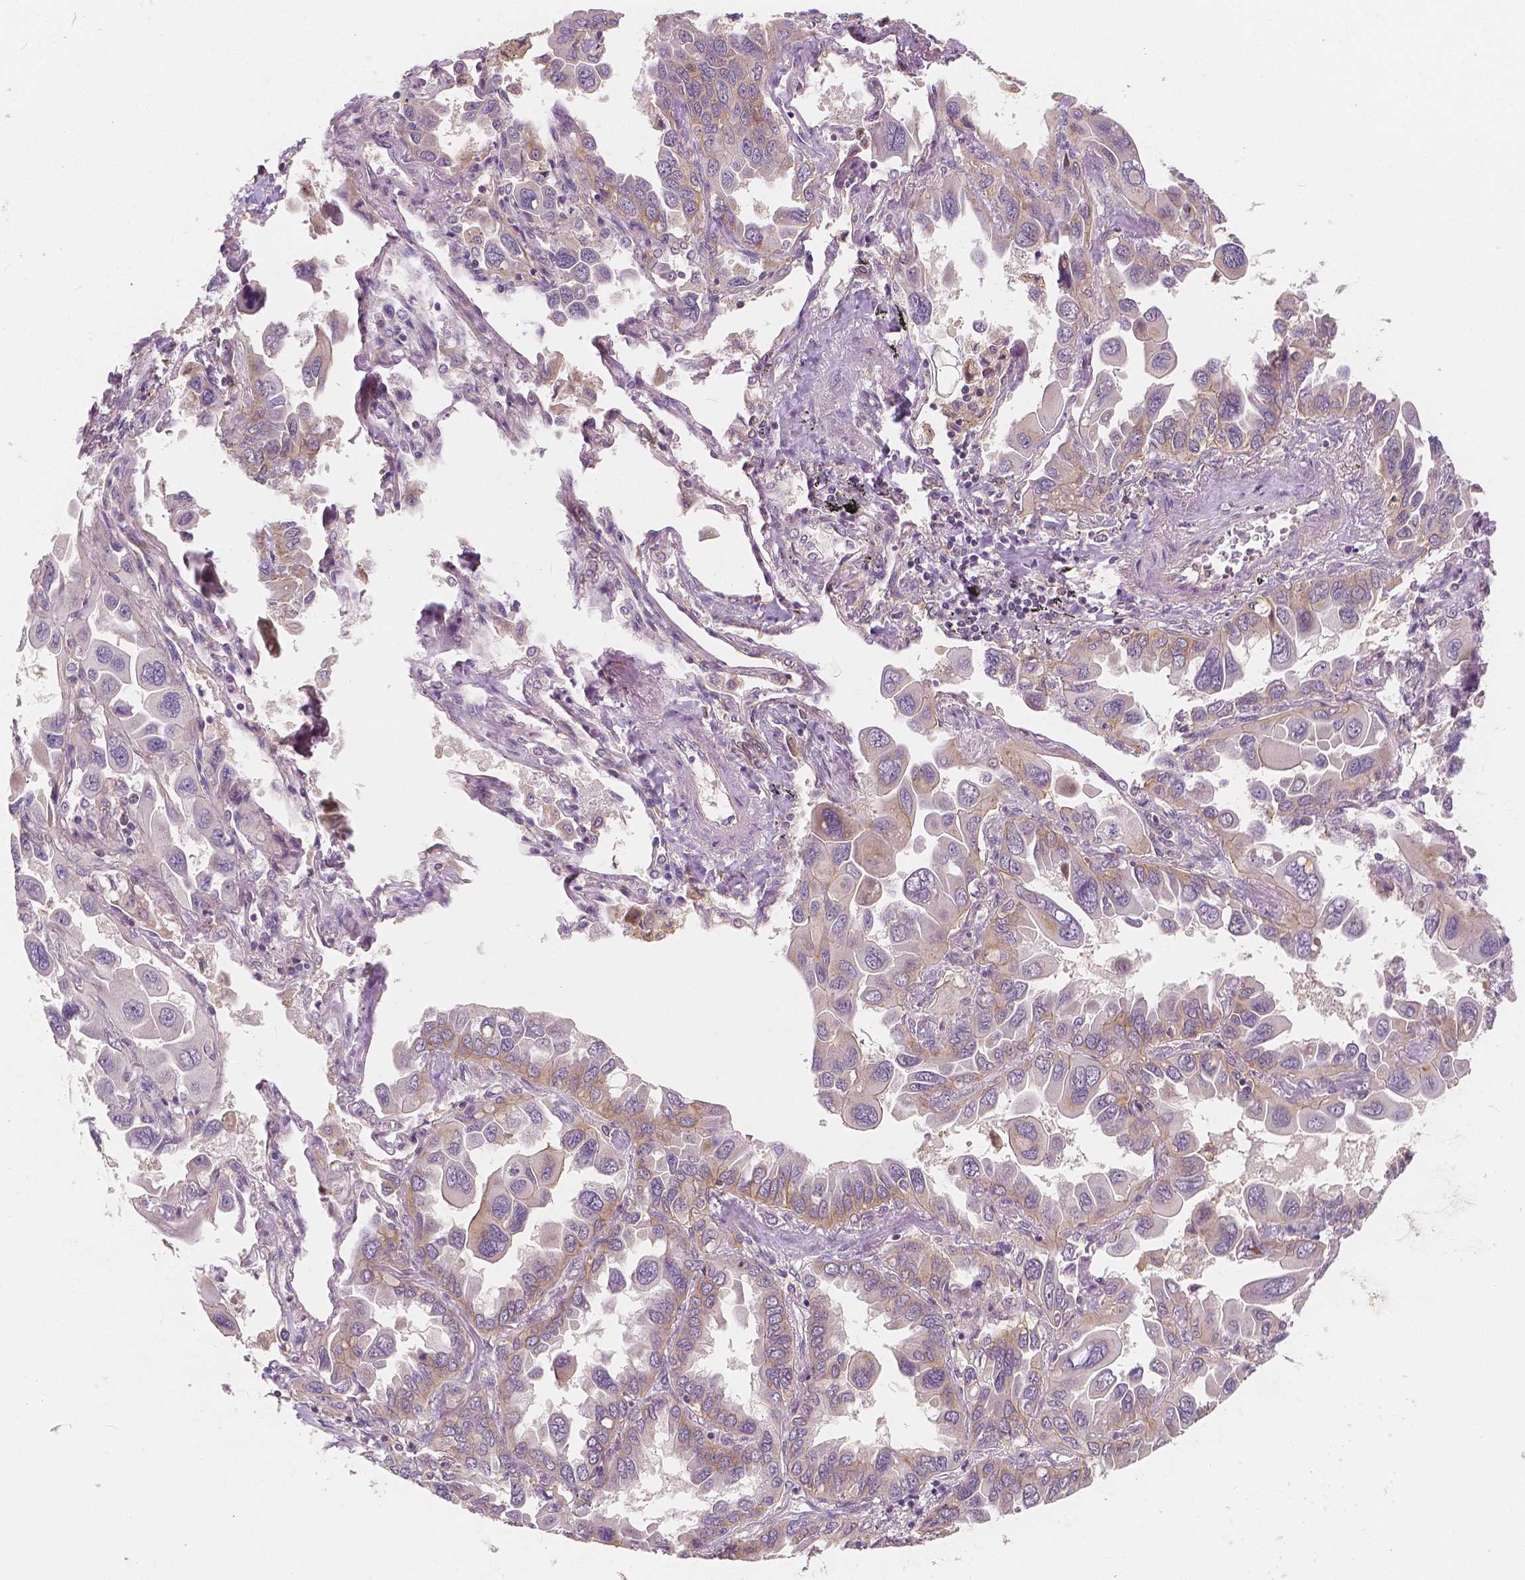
{"staining": {"intensity": "weak", "quantity": "<25%", "location": "cytoplasmic/membranous"}, "tissue": "lung cancer", "cell_type": "Tumor cells", "image_type": "cancer", "snomed": [{"axis": "morphology", "description": "Adenocarcinoma, NOS"}, {"axis": "topography", "description": "Lung"}], "caption": "Protein analysis of lung cancer exhibits no significant expression in tumor cells. (IHC, brightfield microscopy, high magnification).", "gene": "SNX12", "patient": {"sex": "male", "age": 64}}